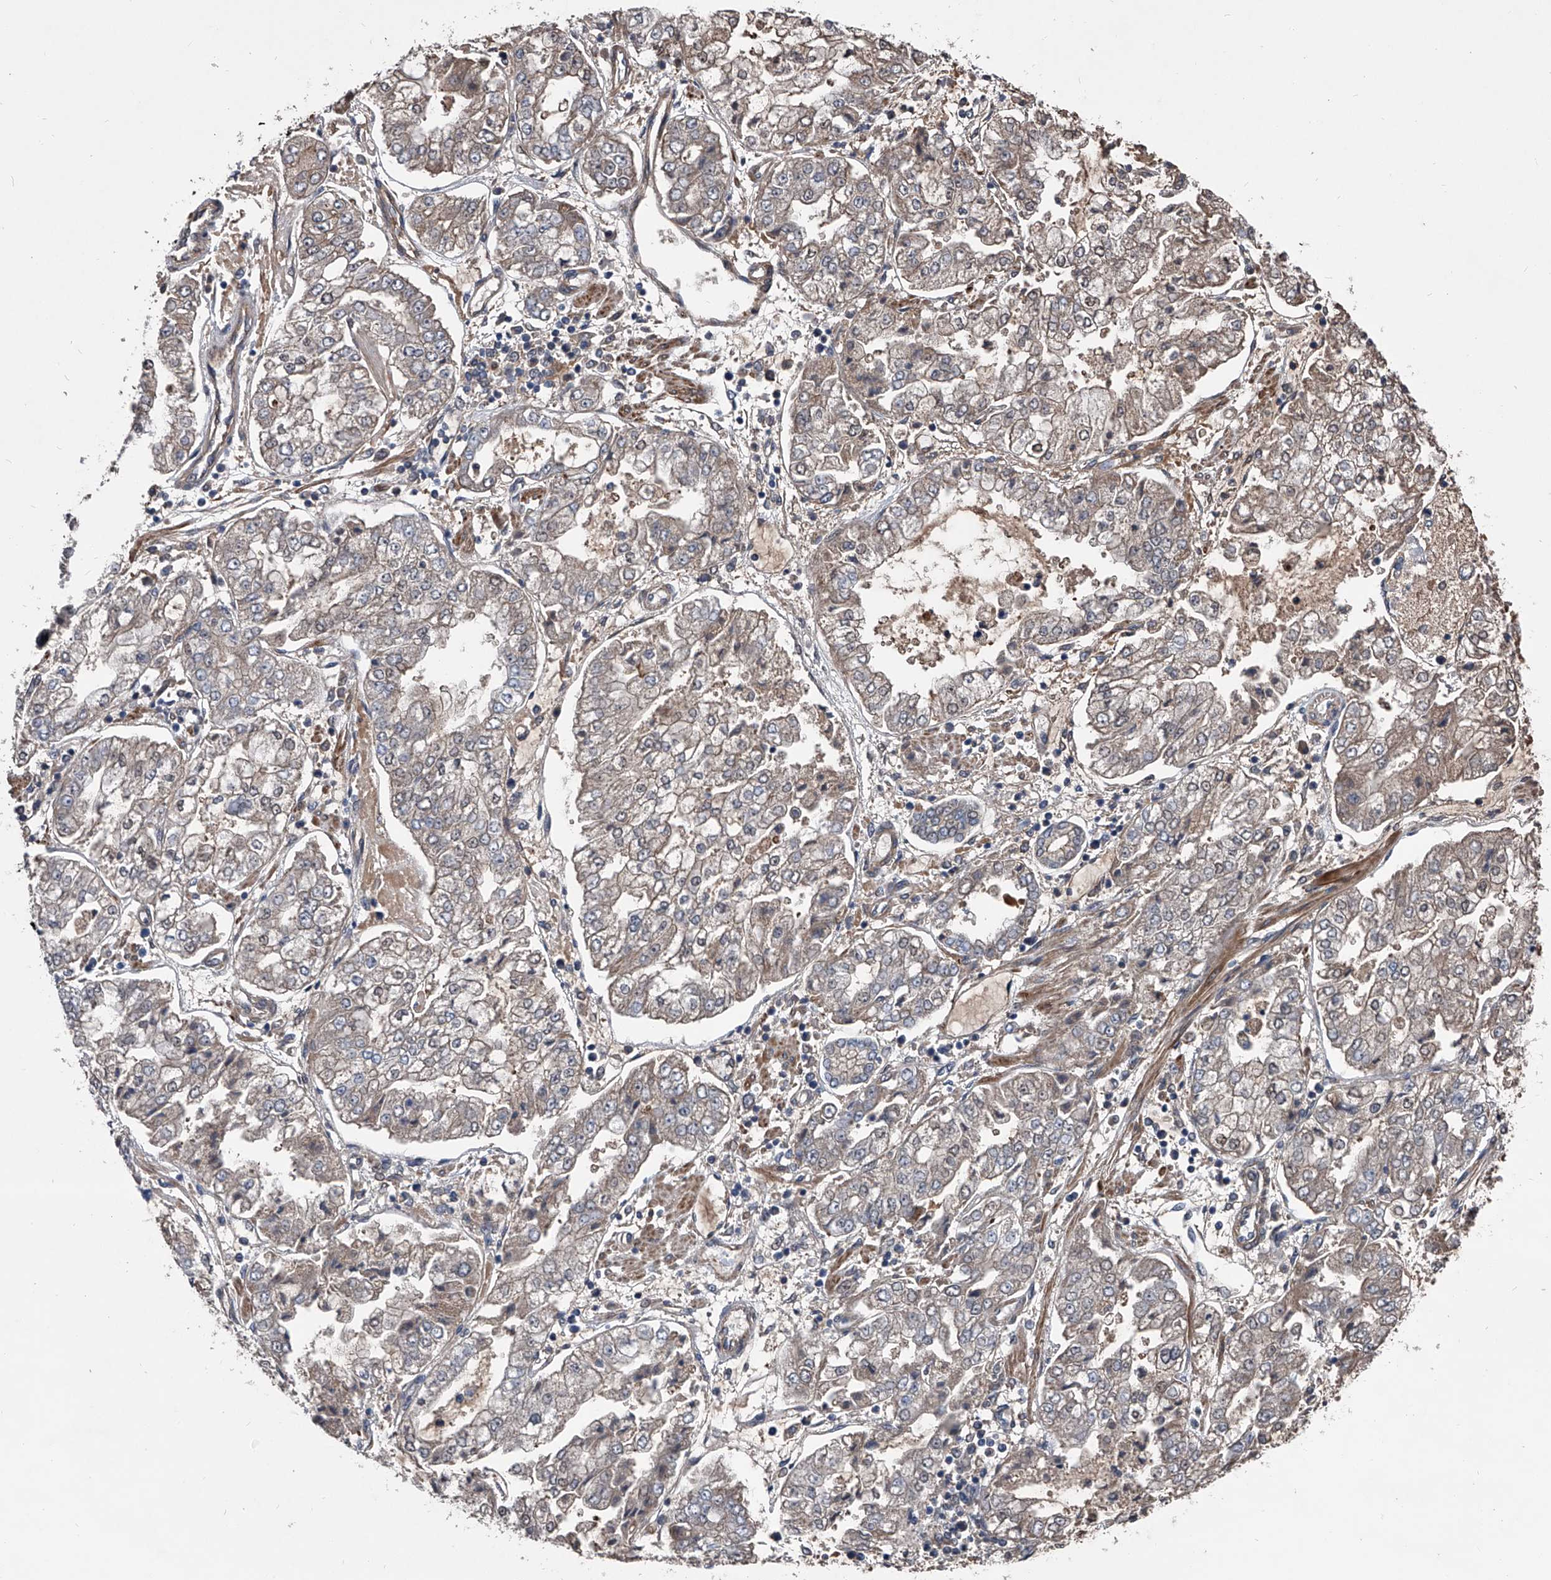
{"staining": {"intensity": "weak", "quantity": "<25%", "location": "cytoplasmic/membranous"}, "tissue": "stomach cancer", "cell_type": "Tumor cells", "image_type": "cancer", "snomed": [{"axis": "morphology", "description": "Adenocarcinoma, NOS"}, {"axis": "topography", "description": "Stomach"}], "caption": "An IHC micrograph of adenocarcinoma (stomach) is shown. There is no staining in tumor cells of adenocarcinoma (stomach). (DAB IHC visualized using brightfield microscopy, high magnification).", "gene": "KIF13A", "patient": {"sex": "male", "age": 76}}